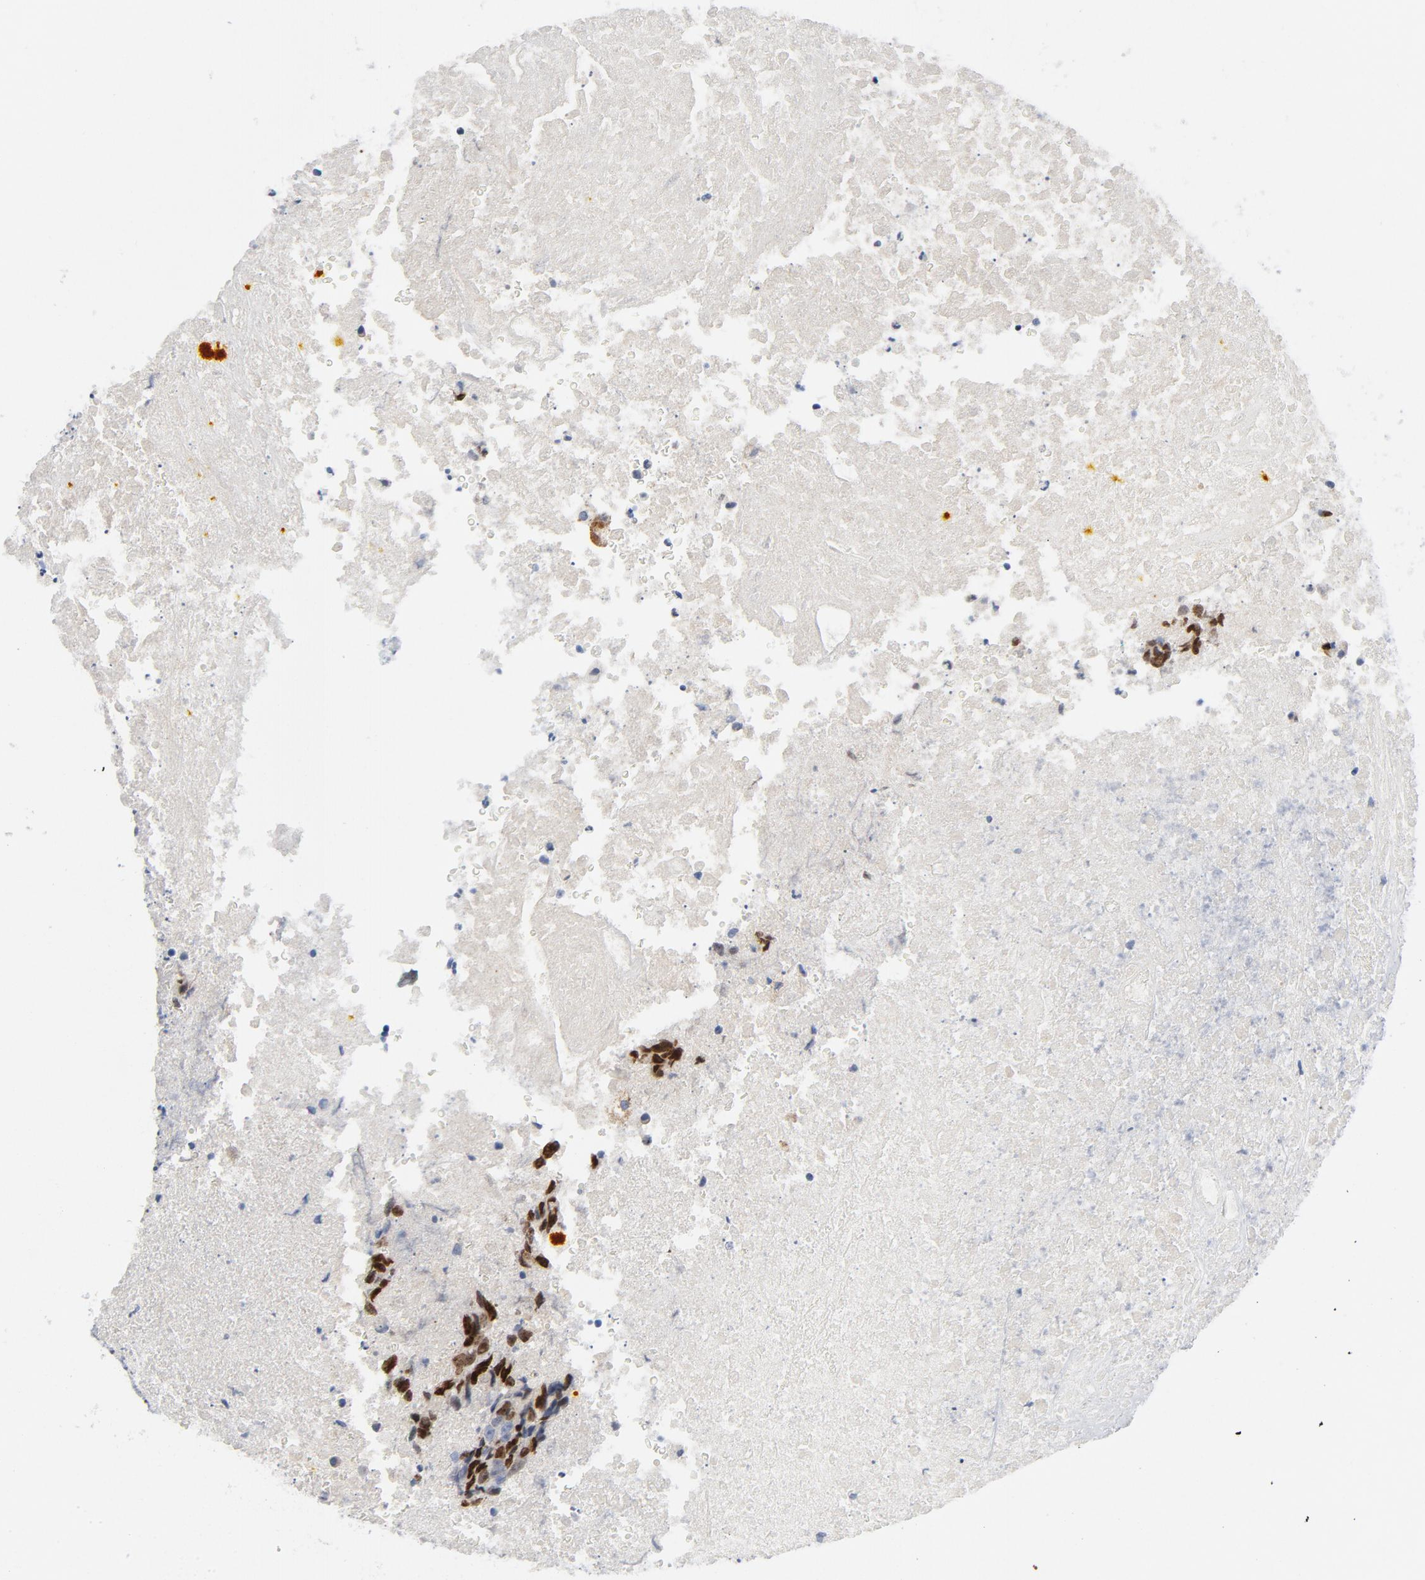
{"staining": {"intensity": "moderate", "quantity": "25%-75%", "location": "nuclear"}, "tissue": "testis cancer", "cell_type": "Tumor cells", "image_type": "cancer", "snomed": [{"axis": "morphology", "description": "Necrosis, NOS"}, {"axis": "morphology", "description": "Carcinoma, Embryonal, NOS"}, {"axis": "topography", "description": "Testis"}], "caption": "IHC image of human testis cancer stained for a protein (brown), which shows medium levels of moderate nuclear staining in about 25%-75% of tumor cells.", "gene": "BIRC5", "patient": {"sex": "male", "age": 19}}